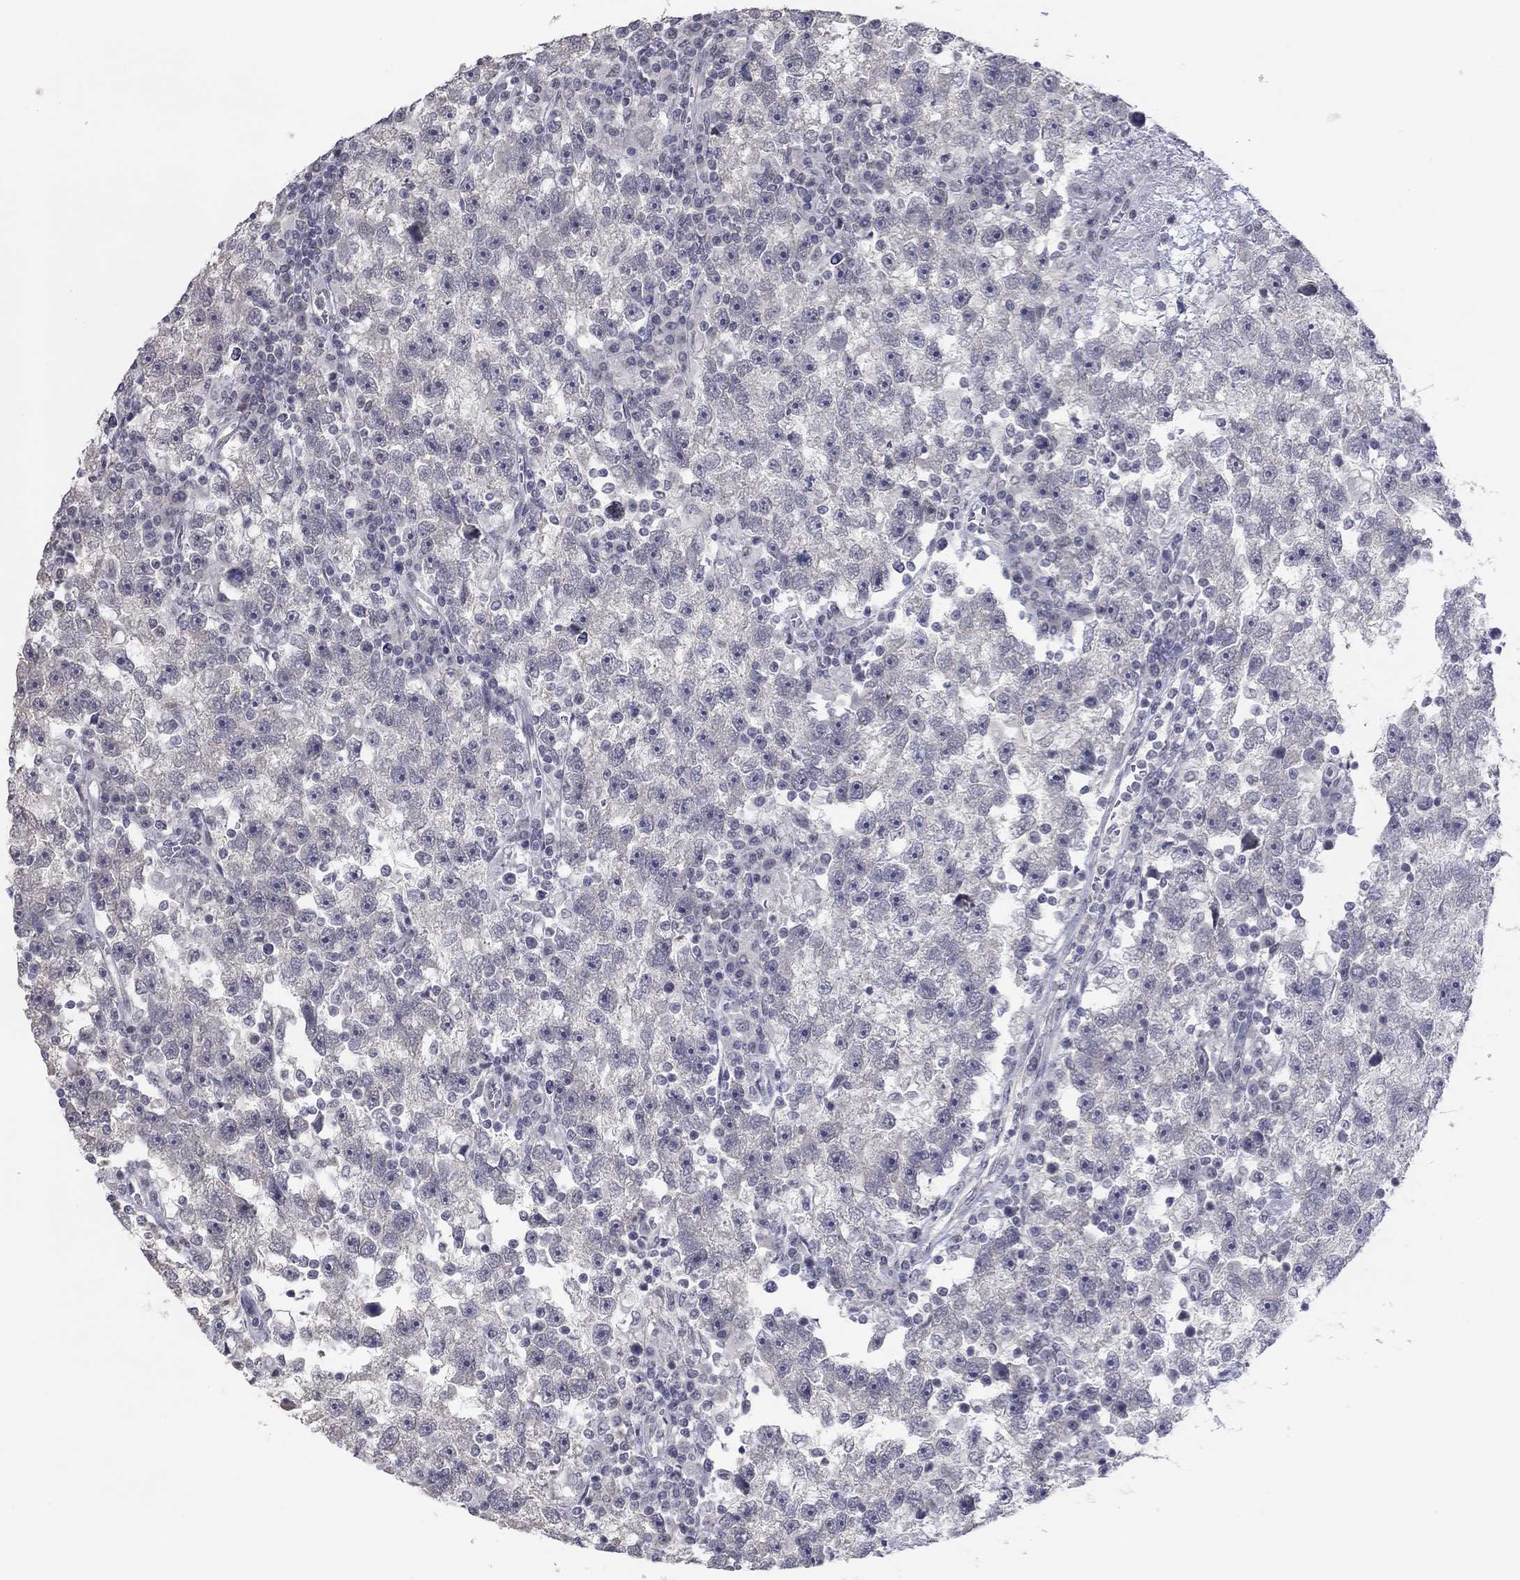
{"staining": {"intensity": "negative", "quantity": "none", "location": "none"}, "tissue": "testis cancer", "cell_type": "Tumor cells", "image_type": "cancer", "snomed": [{"axis": "morphology", "description": "Seminoma, NOS"}, {"axis": "topography", "description": "Testis"}], "caption": "IHC histopathology image of neoplastic tissue: testis seminoma stained with DAB shows no significant protein expression in tumor cells.", "gene": "SLC22A2", "patient": {"sex": "male", "age": 47}}